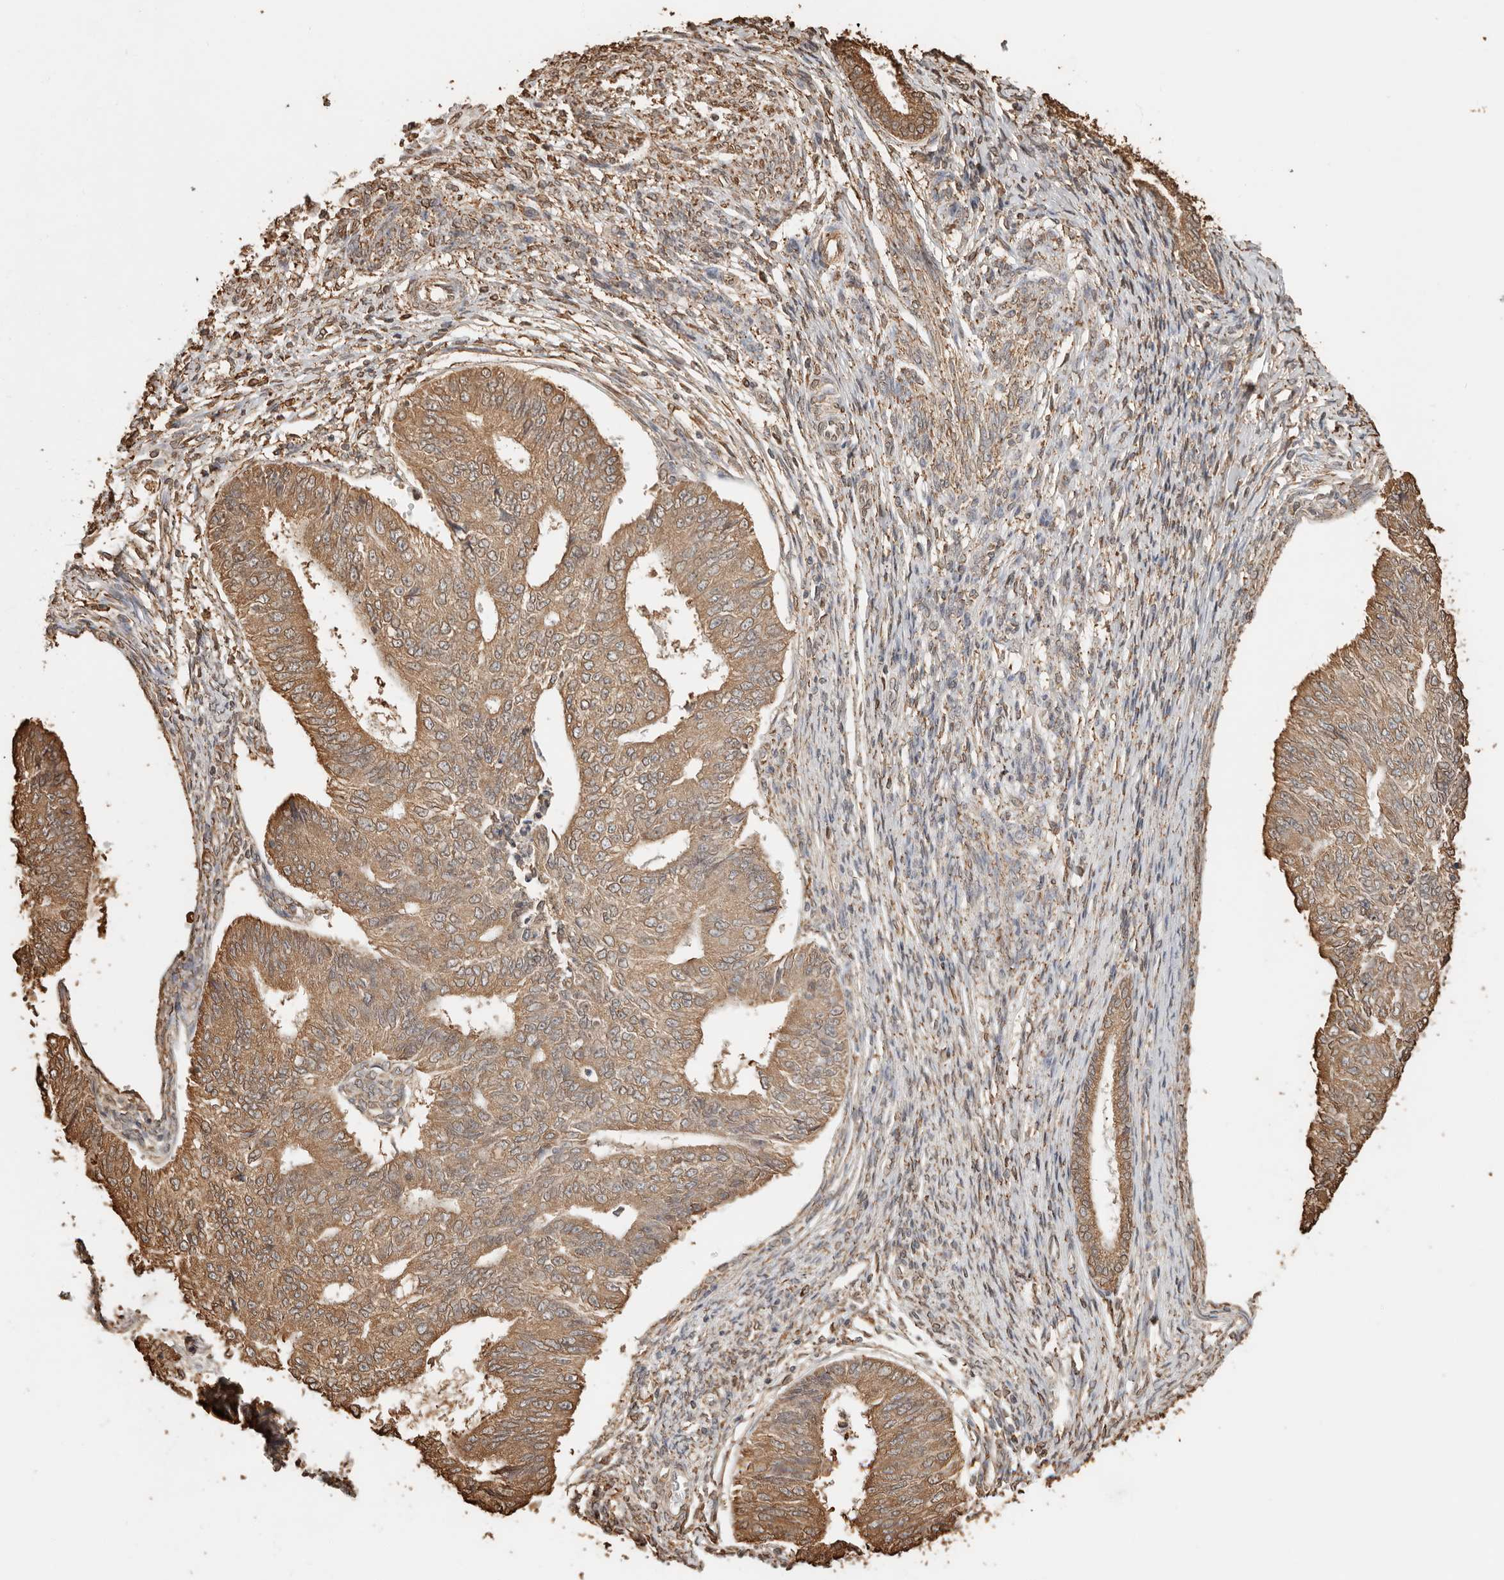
{"staining": {"intensity": "moderate", "quantity": ">75%", "location": "cytoplasmic/membranous"}, "tissue": "endometrial cancer", "cell_type": "Tumor cells", "image_type": "cancer", "snomed": [{"axis": "morphology", "description": "Adenocarcinoma, NOS"}, {"axis": "topography", "description": "Endometrium"}], "caption": "Protein positivity by IHC reveals moderate cytoplasmic/membranous positivity in approximately >75% of tumor cells in endometrial cancer (adenocarcinoma).", "gene": "ARHGEF10L", "patient": {"sex": "female", "age": 32}}